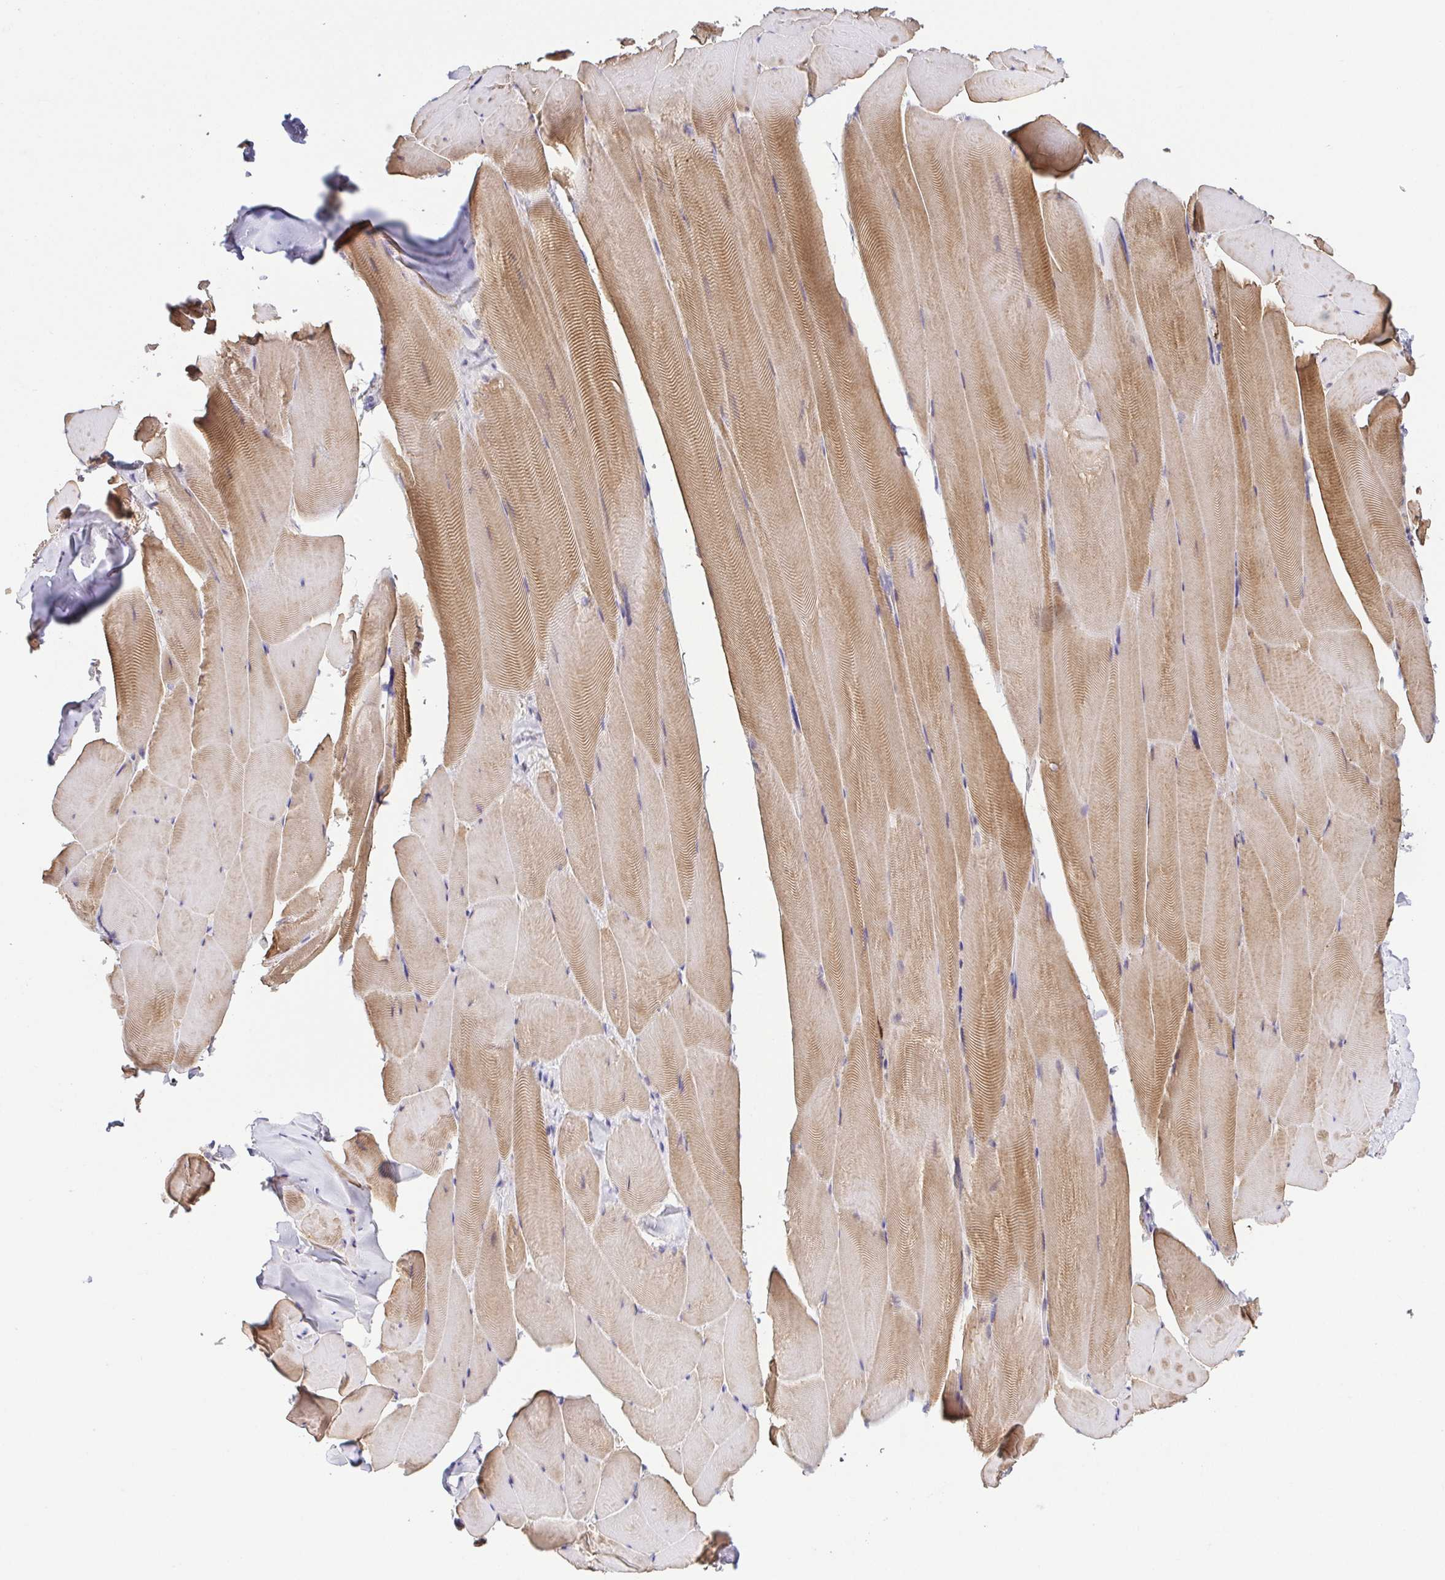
{"staining": {"intensity": "weak", "quantity": "25%-75%", "location": "cytoplasmic/membranous"}, "tissue": "skeletal muscle", "cell_type": "Myocytes", "image_type": "normal", "snomed": [{"axis": "morphology", "description": "Normal tissue, NOS"}, {"axis": "topography", "description": "Skeletal muscle"}], "caption": "This image exhibits benign skeletal muscle stained with IHC to label a protein in brown. The cytoplasmic/membranous of myocytes show weak positivity for the protein. Nuclei are counter-stained blue.", "gene": "PREPL", "patient": {"sex": "female", "age": 64}}